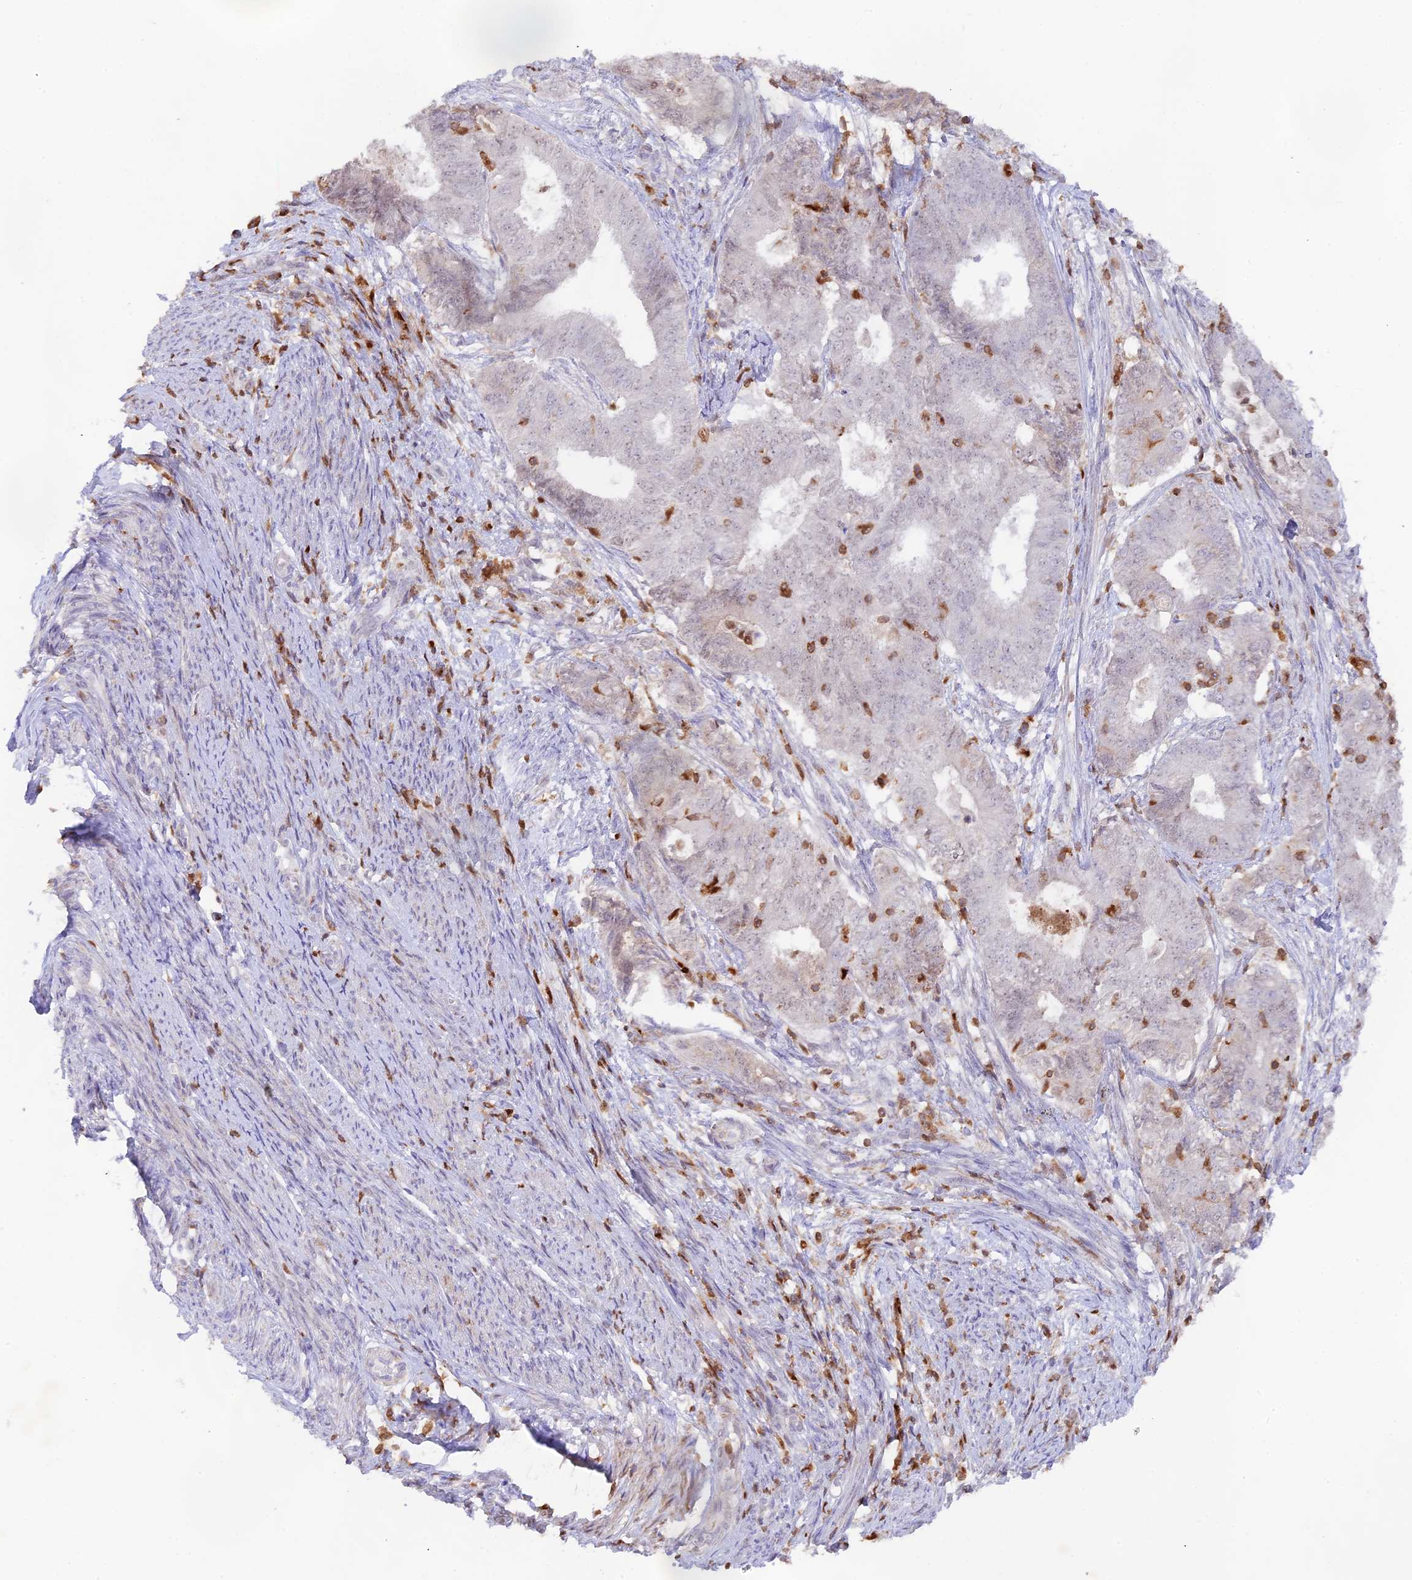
{"staining": {"intensity": "weak", "quantity": "<25%", "location": "nuclear"}, "tissue": "endometrial cancer", "cell_type": "Tumor cells", "image_type": "cancer", "snomed": [{"axis": "morphology", "description": "Adenocarcinoma, NOS"}, {"axis": "topography", "description": "Endometrium"}], "caption": "A high-resolution photomicrograph shows immunohistochemistry staining of endometrial adenocarcinoma, which exhibits no significant expression in tumor cells. (DAB (3,3'-diaminobenzidine) immunohistochemistry (IHC) with hematoxylin counter stain).", "gene": "DENND1C", "patient": {"sex": "female", "age": 62}}